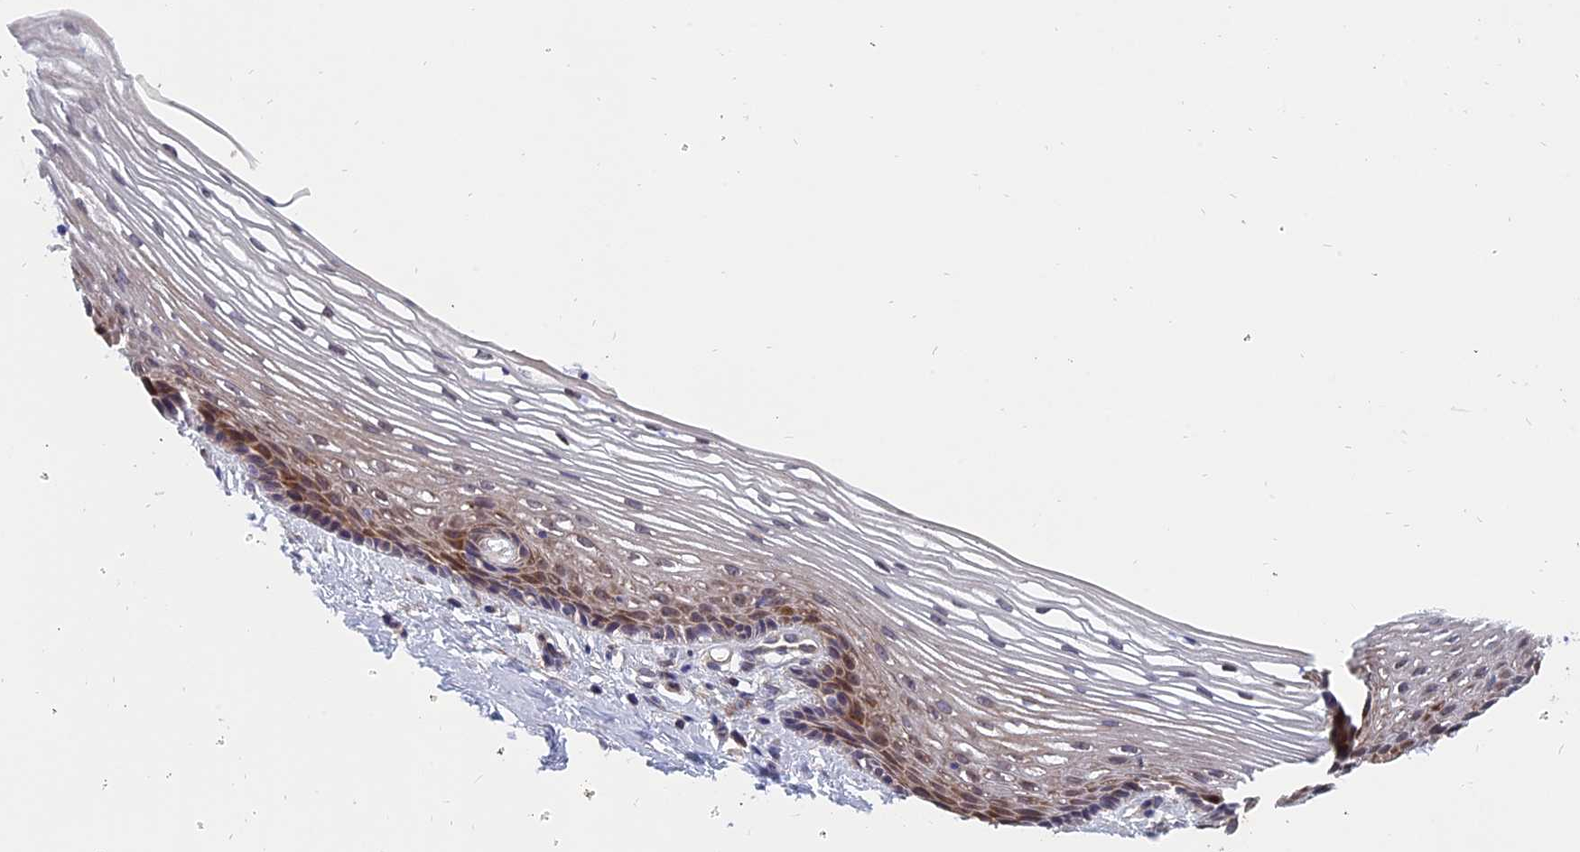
{"staining": {"intensity": "moderate", "quantity": ">75%", "location": "cytoplasmic/membranous"}, "tissue": "vagina", "cell_type": "Squamous epithelial cells", "image_type": "normal", "snomed": [{"axis": "morphology", "description": "Normal tissue, NOS"}, {"axis": "topography", "description": "Vagina"}], "caption": "DAB (3,3'-diaminobenzidine) immunohistochemical staining of unremarkable vagina demonstrates moderate cytoplasmic/membranous protein expression in approximately >75% of squamous epithelial cells.", "gene": "NAA10", "patient": {"sex": "female", "age": 46}}